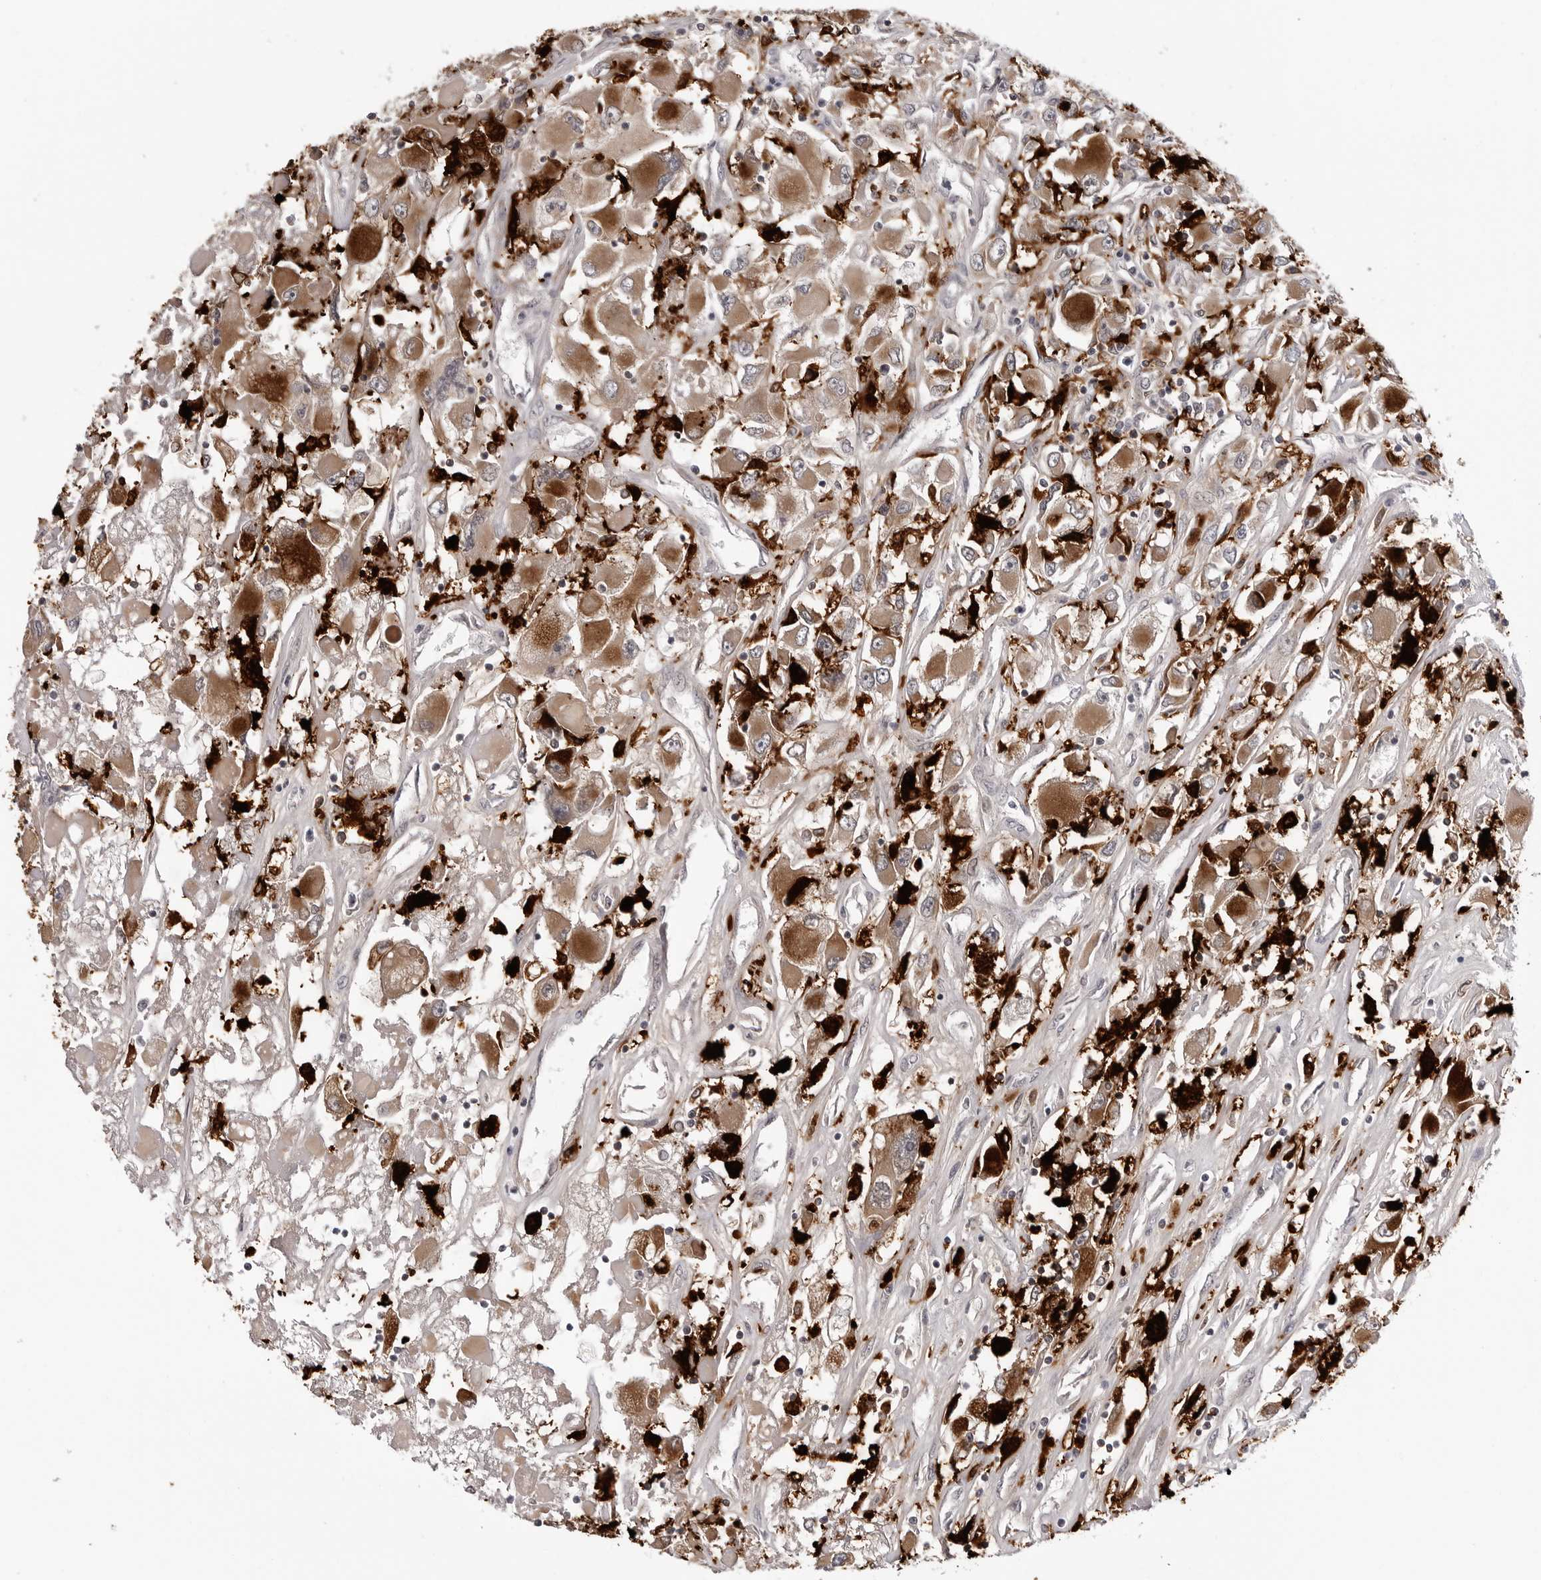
{"staining": {"intensity": "moderate", "quantity": ">75%", "location": "cytoplasmic/membranous"}, "tissue": "renal cancer", "cell_type": "Tumor cells", "image_type": "cancer", "snomed": [{"axis": "morphology", "description": "Adenocarcinoma, NOS"}, {"axis": "topography", "description": "Kidney"}], "caption": "Renal cancer tissue displays moderate cytoplasmic/membranous expression in approximately >75% of tumor cells, visualized by immunohistochemistry.", "gene": "CDK20", "patient": {"sex": "female", "age": 52}}